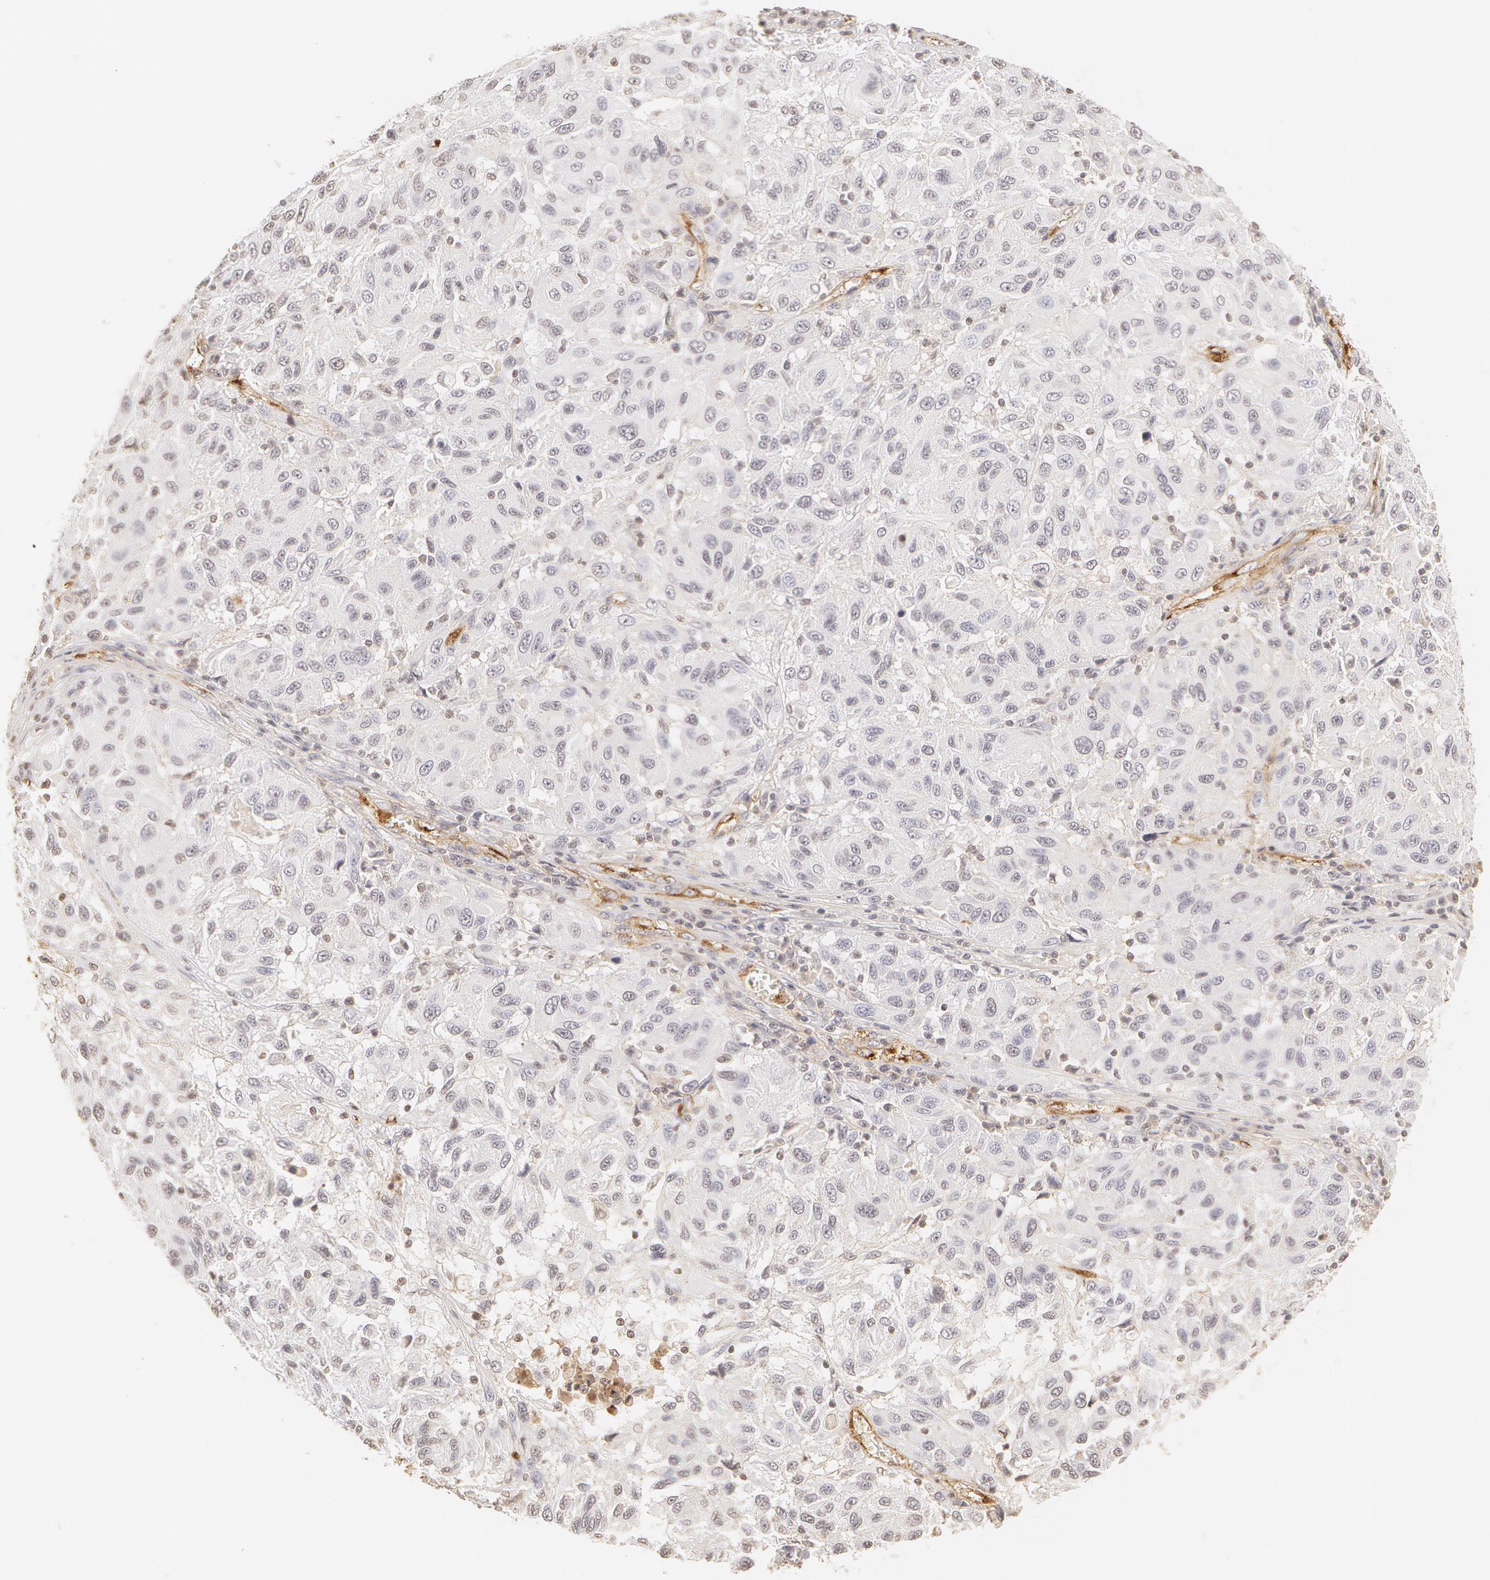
{"staining": {"intensity": "negative", "quantity": "none", "location": "none"}, "tissue": "melanoma", "cell_type": "Tumor cells", "image_type": "cancer", "snomed": [{"axis": "morphology", "description": "Malignant melanoma, NOS"}, {"axis": "topography", "description": "Skin"}], "caption": "Immunohistochemistry histopathology image of neoplastic tissue: human melanoma stained with DAB (3,3'-diaminobenzidine) exhibits no significant protein expression in tumor cells. Brightfield microscopy of immunohistochemistry stained with DAB (brown) and hematoxylin (blue), captured at high magnification.", "gene": "VWF", "patient": {"sex": "female", "age": 77}}